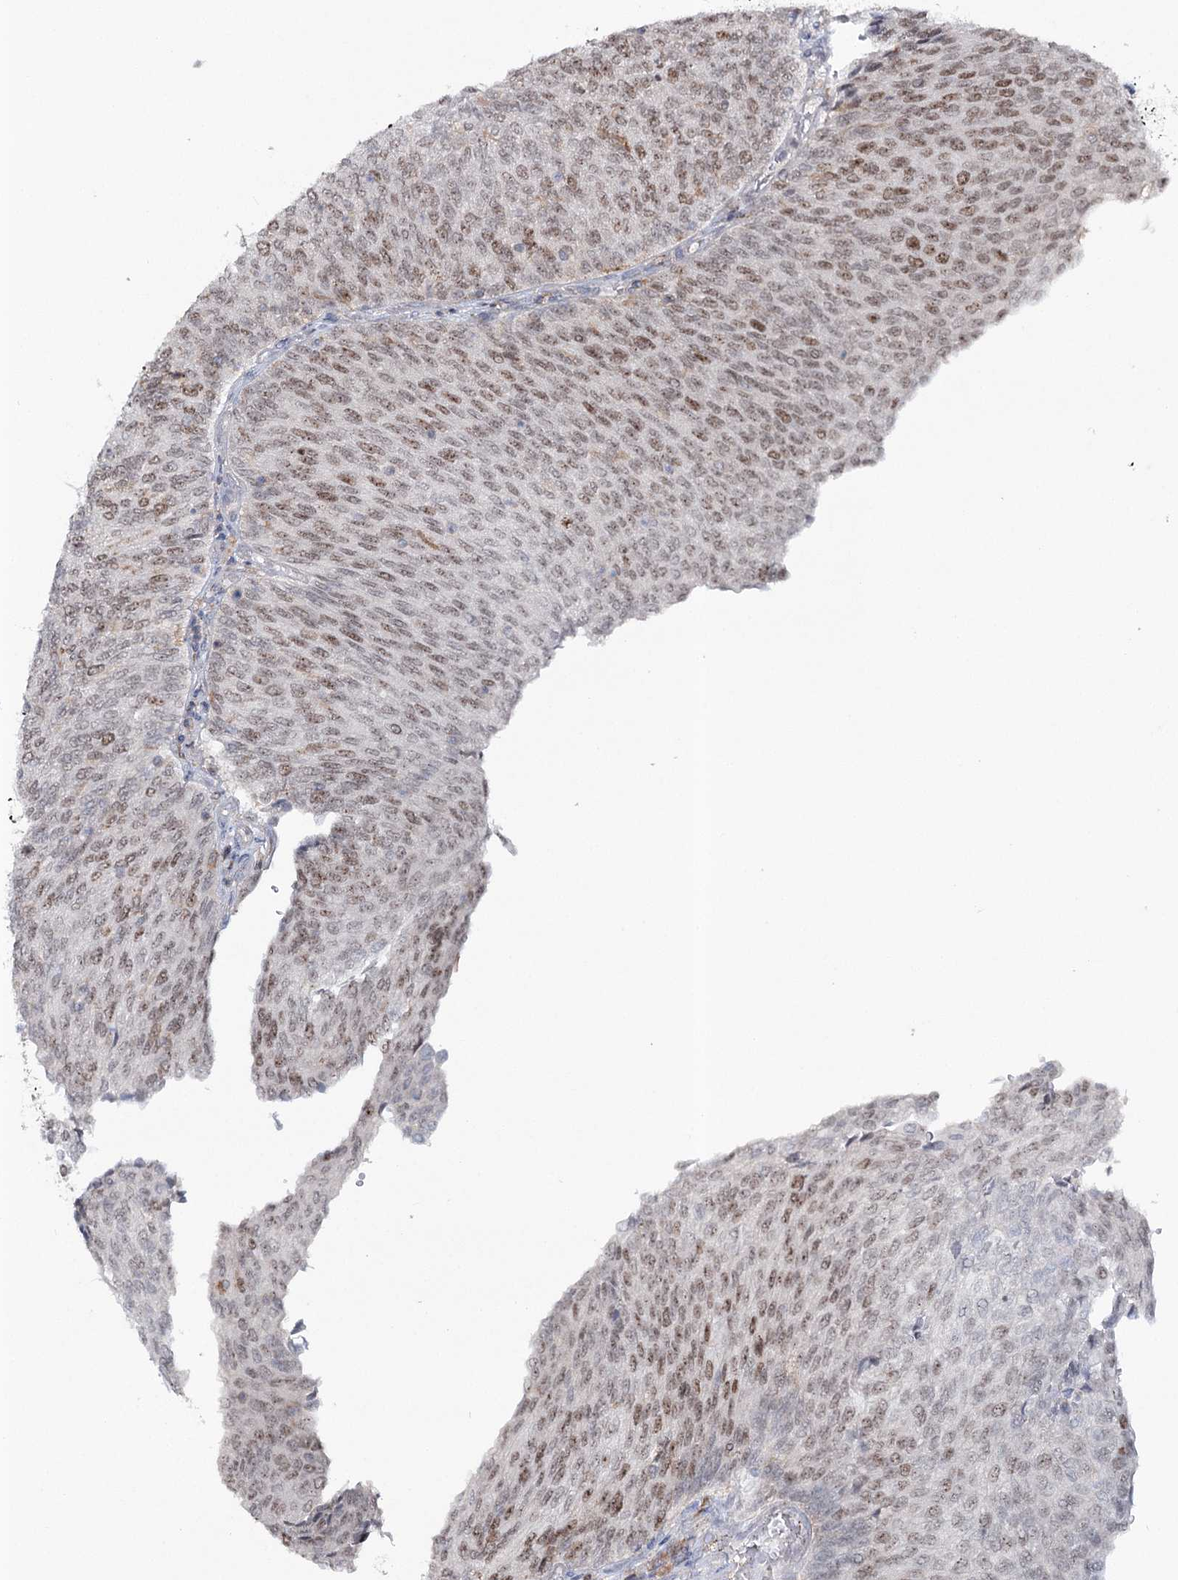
{"staining": {"intensity": "weak", "quantity": "<25%", "location": "nuclear"}, "tissue": "urothelial cancer", "cell_type": "Tumor cells", "image_type": "cancer", "snomed": [{"axis": "morphology", "description": "Urothelial carcinoma, Low grade"}, {"axis": "topography", "description": "Urinary bladder"}], "caption": "Tumor cells show no significant protein staining in urothelial cancer.", "gene": "ZC3H8", "patient": {"sex": "female", "age": 79}}